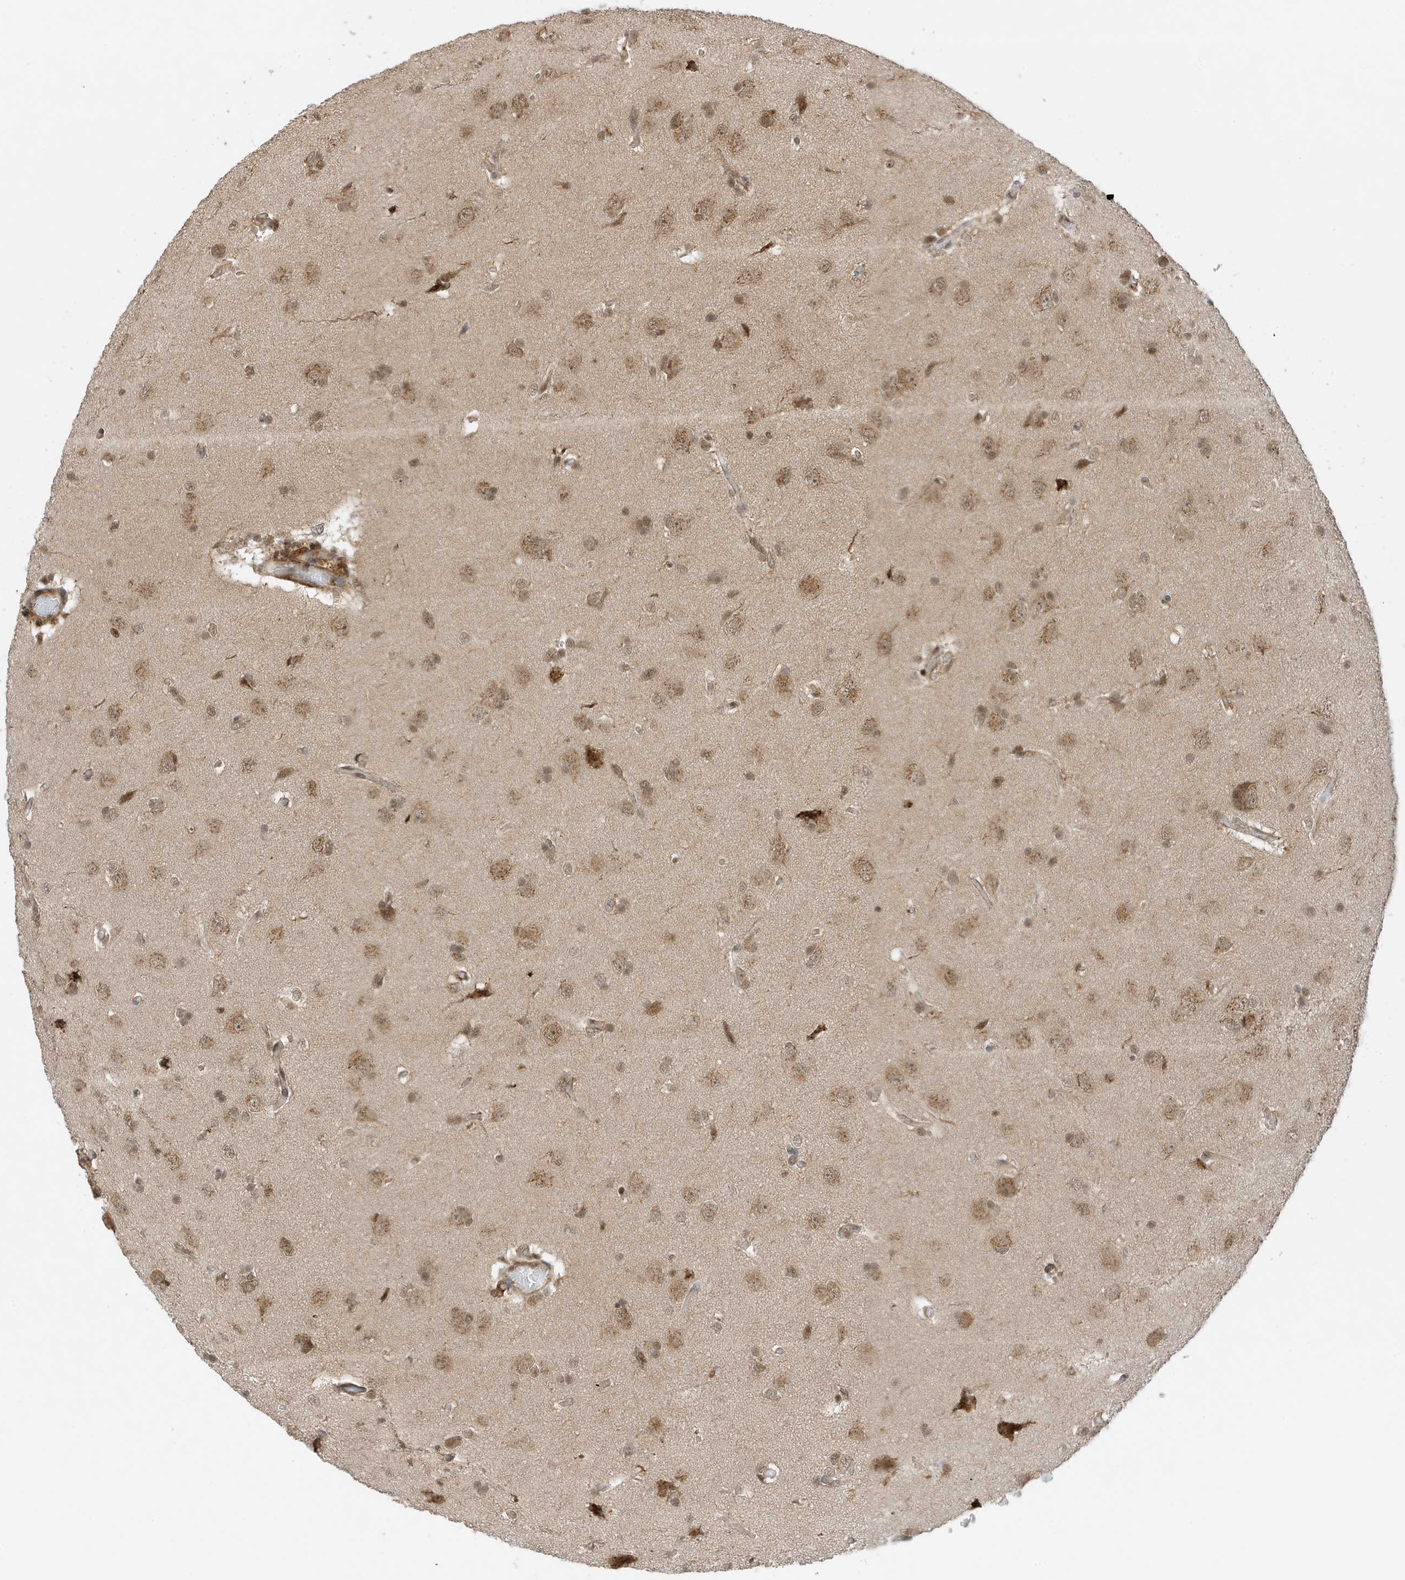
{"staining": {"intensity": "moderate", "quantity": ">75%", "location": "cytoplasmic/membranous,nuclear"}, "tissue": "glioma", "cell_type": "Tumor cells", "image_type": "cancer", "snomed": [{"axis": "morphology", "description": "Glioma, malignant, High grade"}, {"axis": "topography", "description": "Brain"}], "caption": "Glioma was stained to show a protein in brown. There is medium levels of moderate cytoplasmic/membranous and nuclear positivity in approximately >75% of tumor cells.", "gene": "TATDN3", "patient": {"sex": "female", "age": 59}}